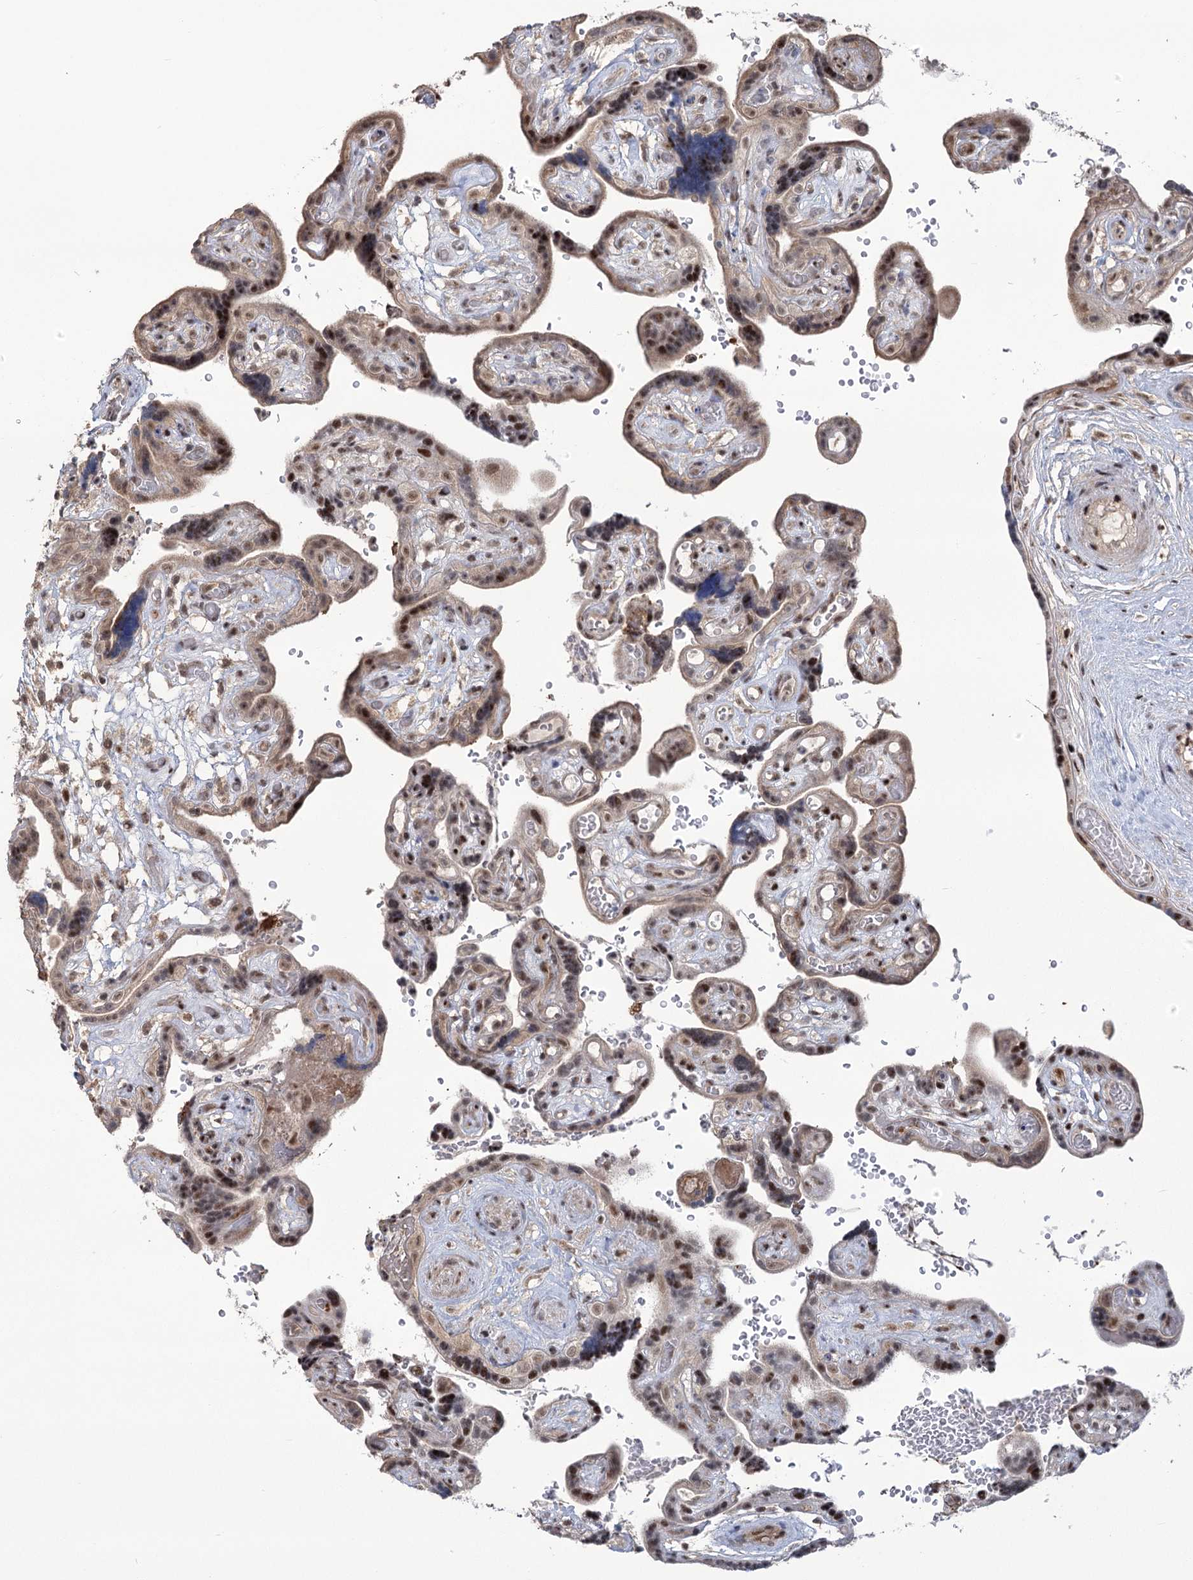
{"staining": {"intensity": "weak", "quantity": ">75%", "location": "nuclear"}, "tissue": "placenta", "cell_type": "Decidual cells", "image_type": "normal", "snomed": [{"axis": "morphology", "description": "Normal tissue, NOS"}, {"axis": "topography", "description": "Placenta"}], "caption": "IHC of benign human placenta exhibits low levels of weak nuclear positivity in about >75% of decidual cells.", "gene": "WBP1L", "patient": {"sex": "female", "age": 30}}